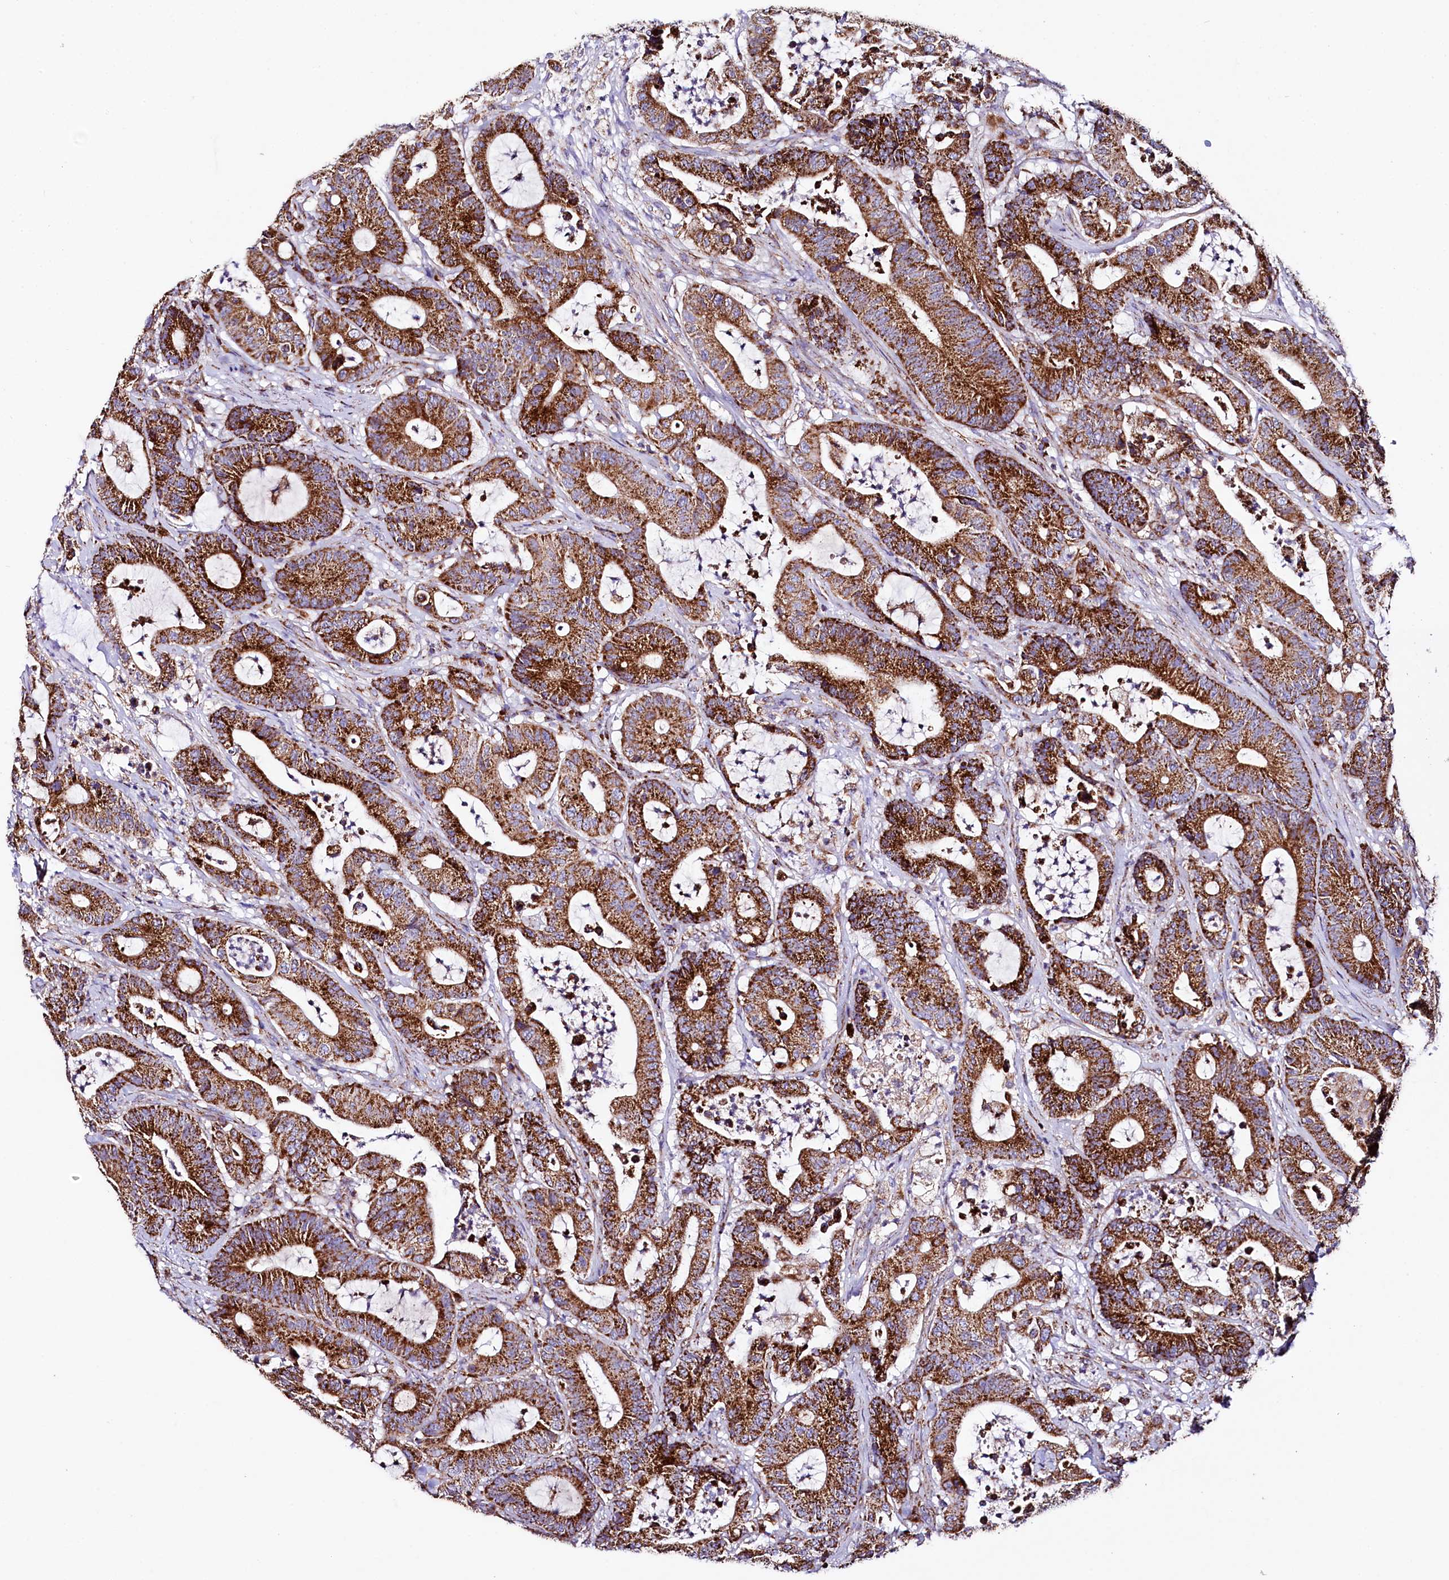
{"staining": {"intensity": "strong", "quantity": ">75%", "location": "cytoplasmic/membranous"}, "tissue": "colorectal cancer", "cell_type": "Tumor cells", "image_type": "cancer", "snomed": [{"axis": "morphology", "description": "Adenocarcinoma, NOS"}, {"axis": "topography", "description": "Colon"}], "caption": "Colorectal adenocarcinoma tissue exhibits strong cytoplasmic/membranous positivity in approximately >75% of tumor cells", "gene": "APLP2", "patient": {"sex": "female", "age": 84}}